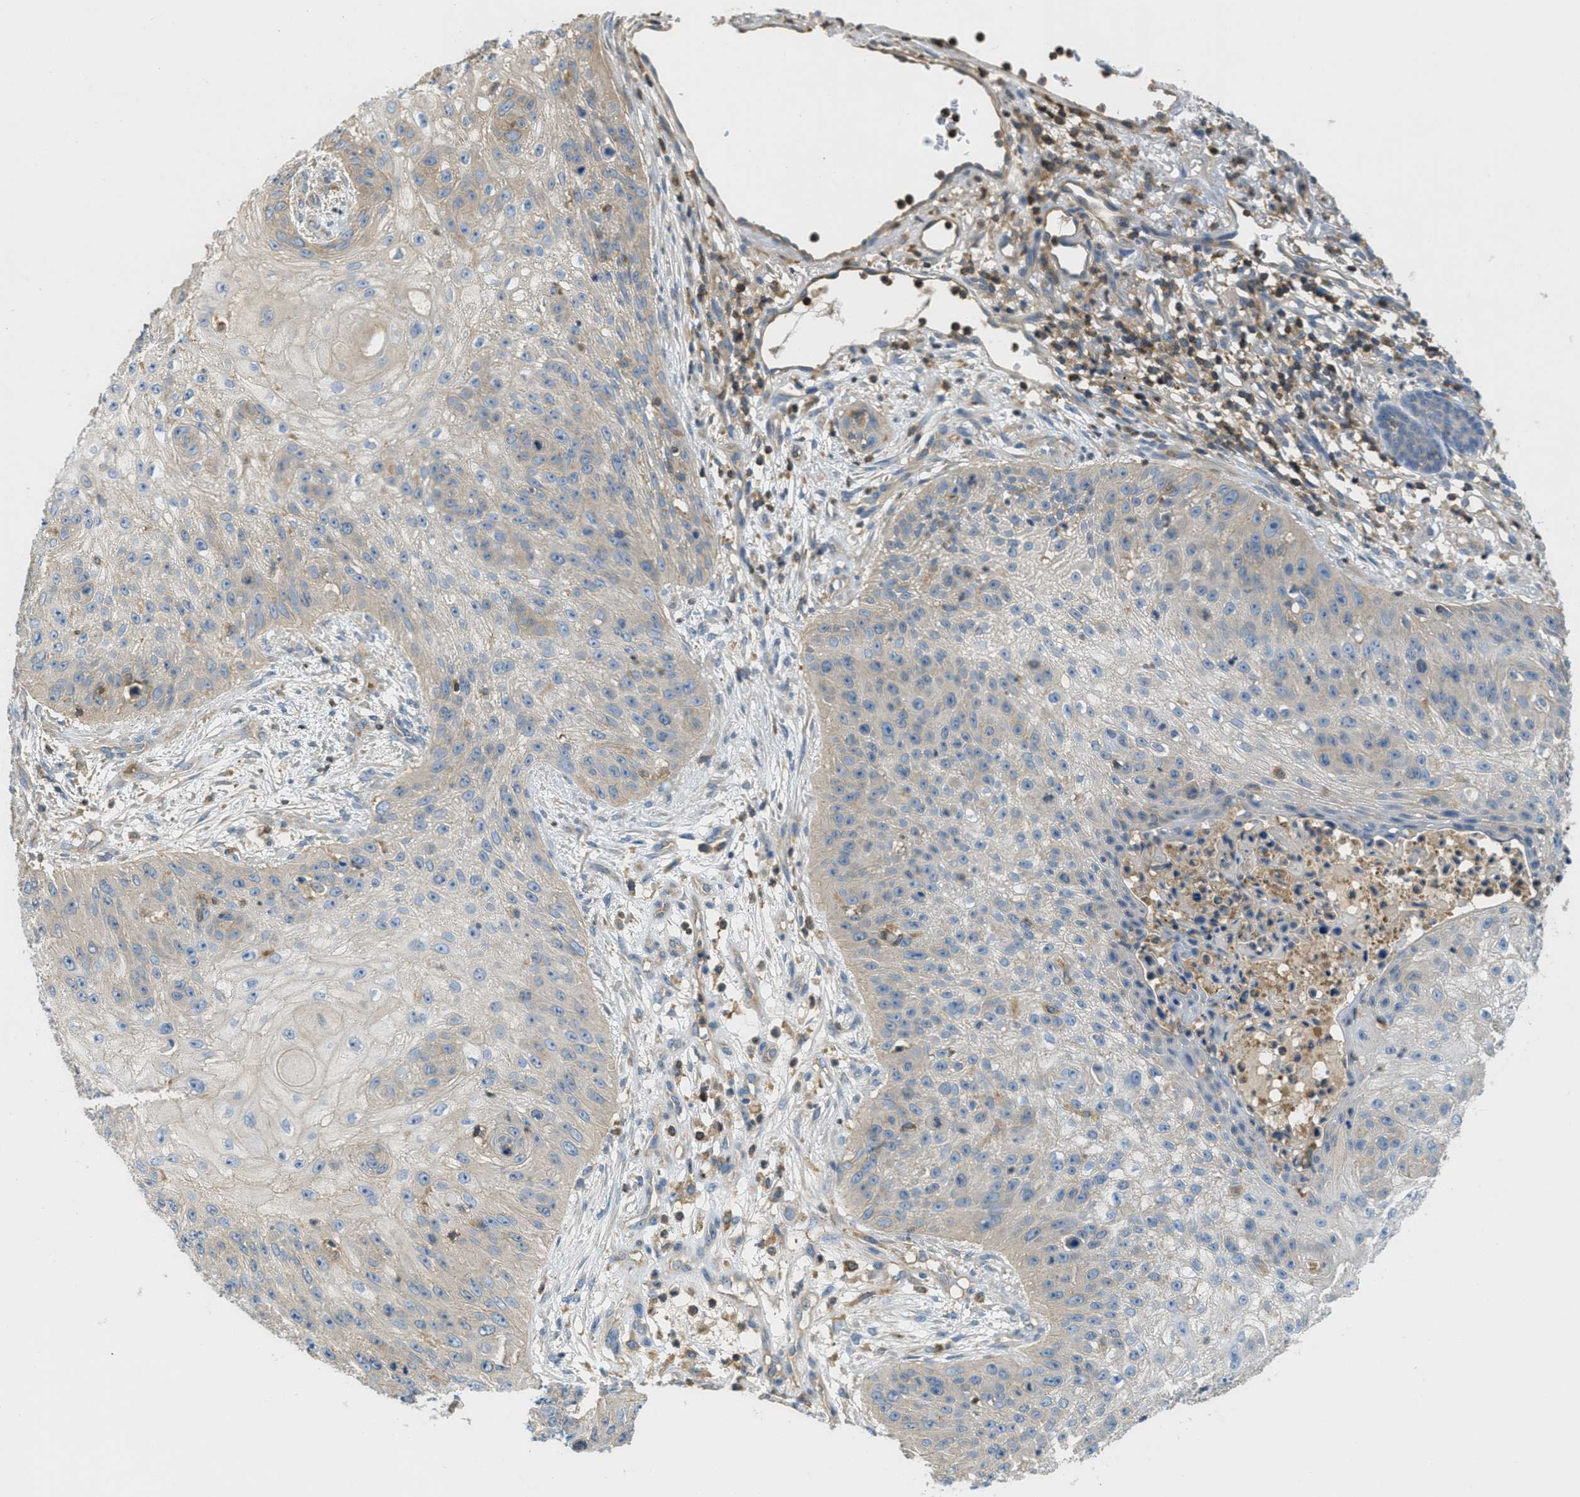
{"staining": {"intensity": "weak", "quantity": "<25%", "location": "cytoplasmic/membranous"}, "tissue": "skin cancer", "cell_type": "Tumor cells", "image_type": "cancer", "snomed": [{"axis": "morphology", "description": "Squamous cell carcinoma, NOS"}, {"axis": "topography", "description": "Skin"}], "caption": "Photomicrograph shows no protein positivity in tumor cells of squamous cell carcinoma (skin) tissue. Nuclei are stained in blue.", "gene": "GRIK2", "patient": {"sex": "female", "age": 80}}